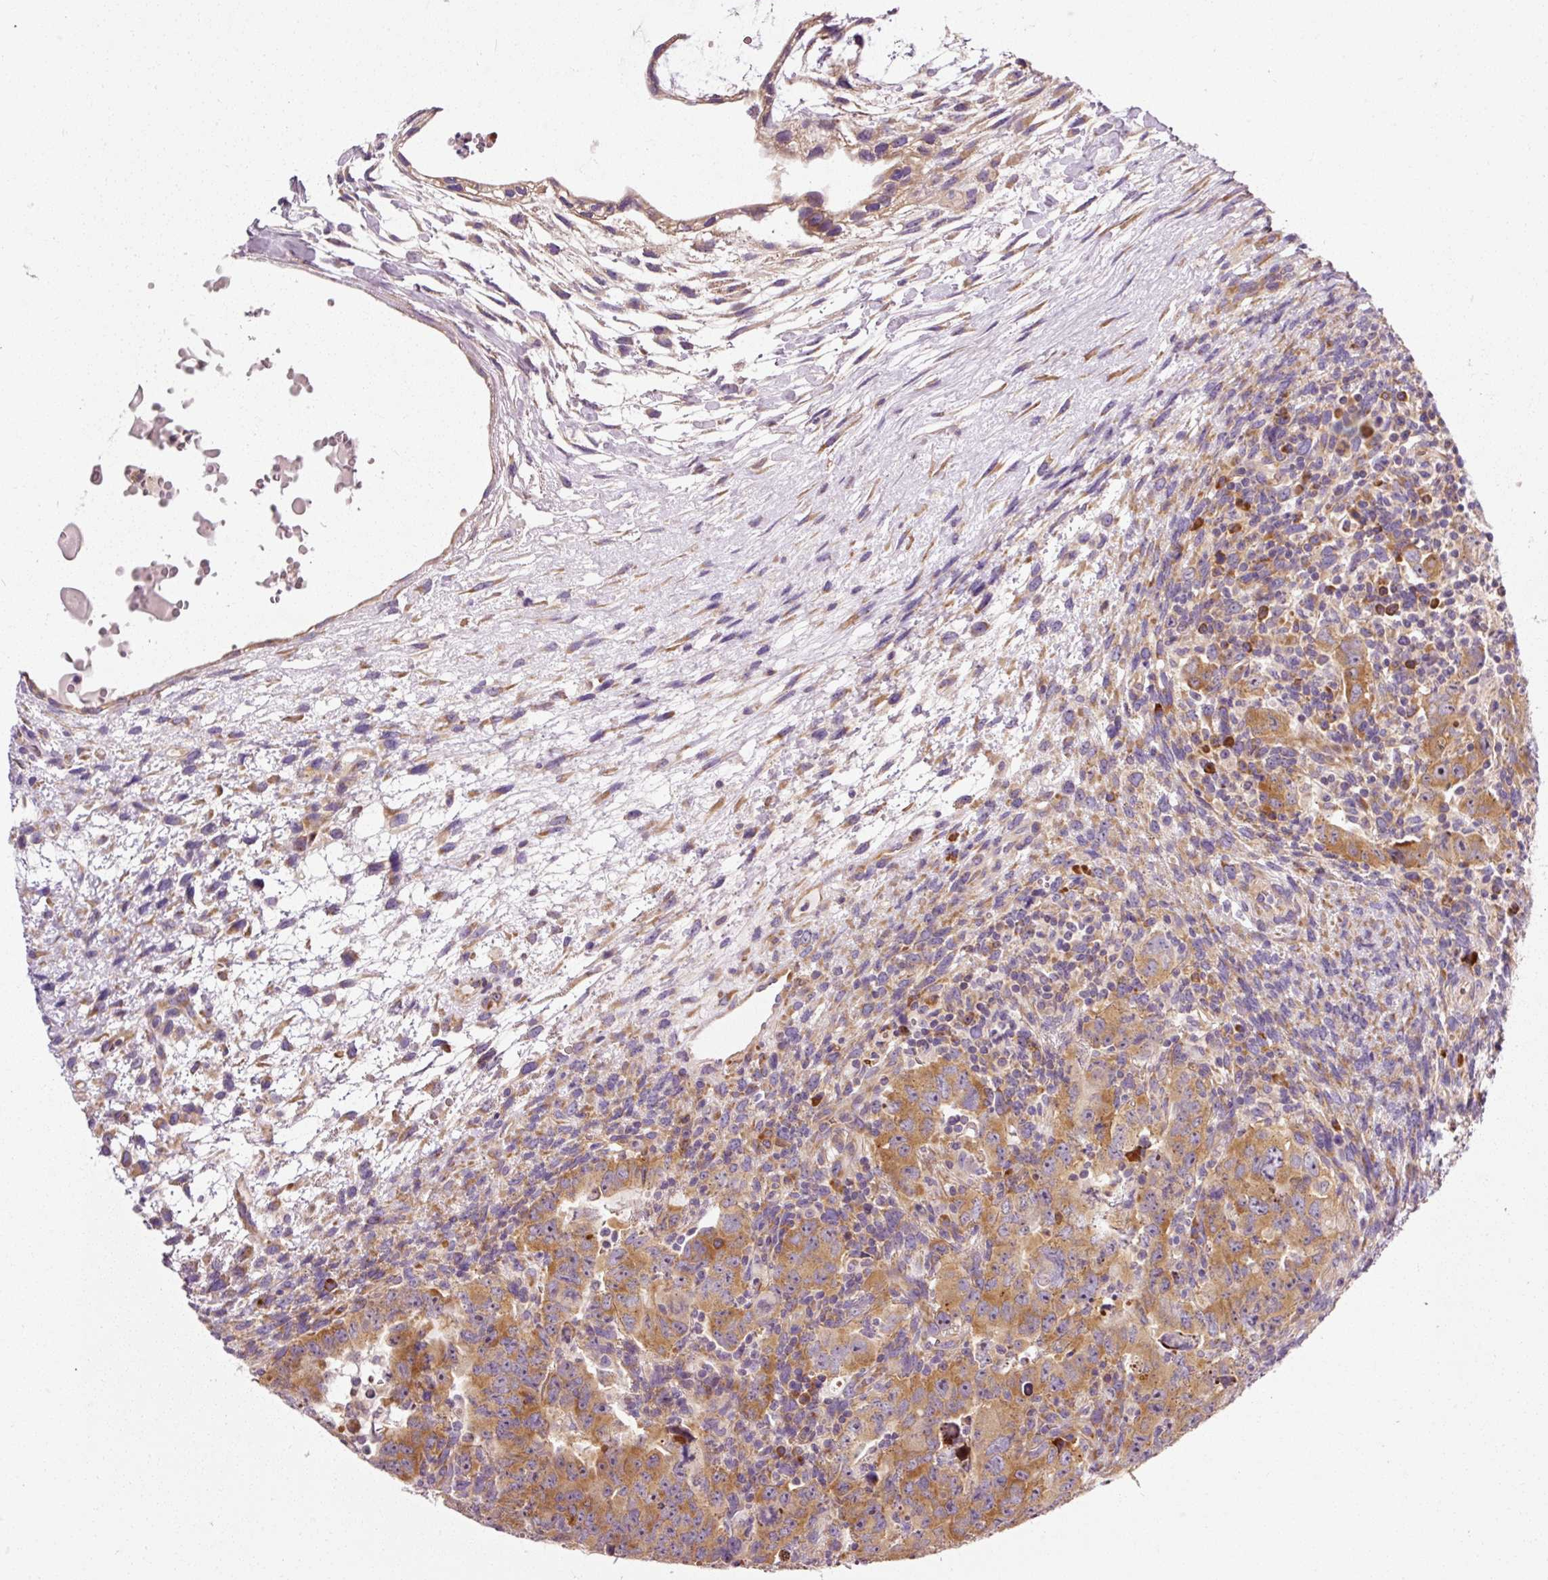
{"staining": {"intensity": "moderate", "quantity": ">75%", "location": "cytoplasmic/membranous"}, "tissue": "testis cancer", "cell_type": "Tumor cells", "image_type": "cancer", "snomed": [{"axis": "morphology", "description": "Carcinoma, Embryonal, NOS"}, {"axis": "topography", "description": "Testis"}], "caption": "Human embryonal carcinoma (testis) stained with a protein marker exhibits moderate staining in tumor cells.", "gene": "RPL10A", "patient": {"sex": "male", "age": 24}}